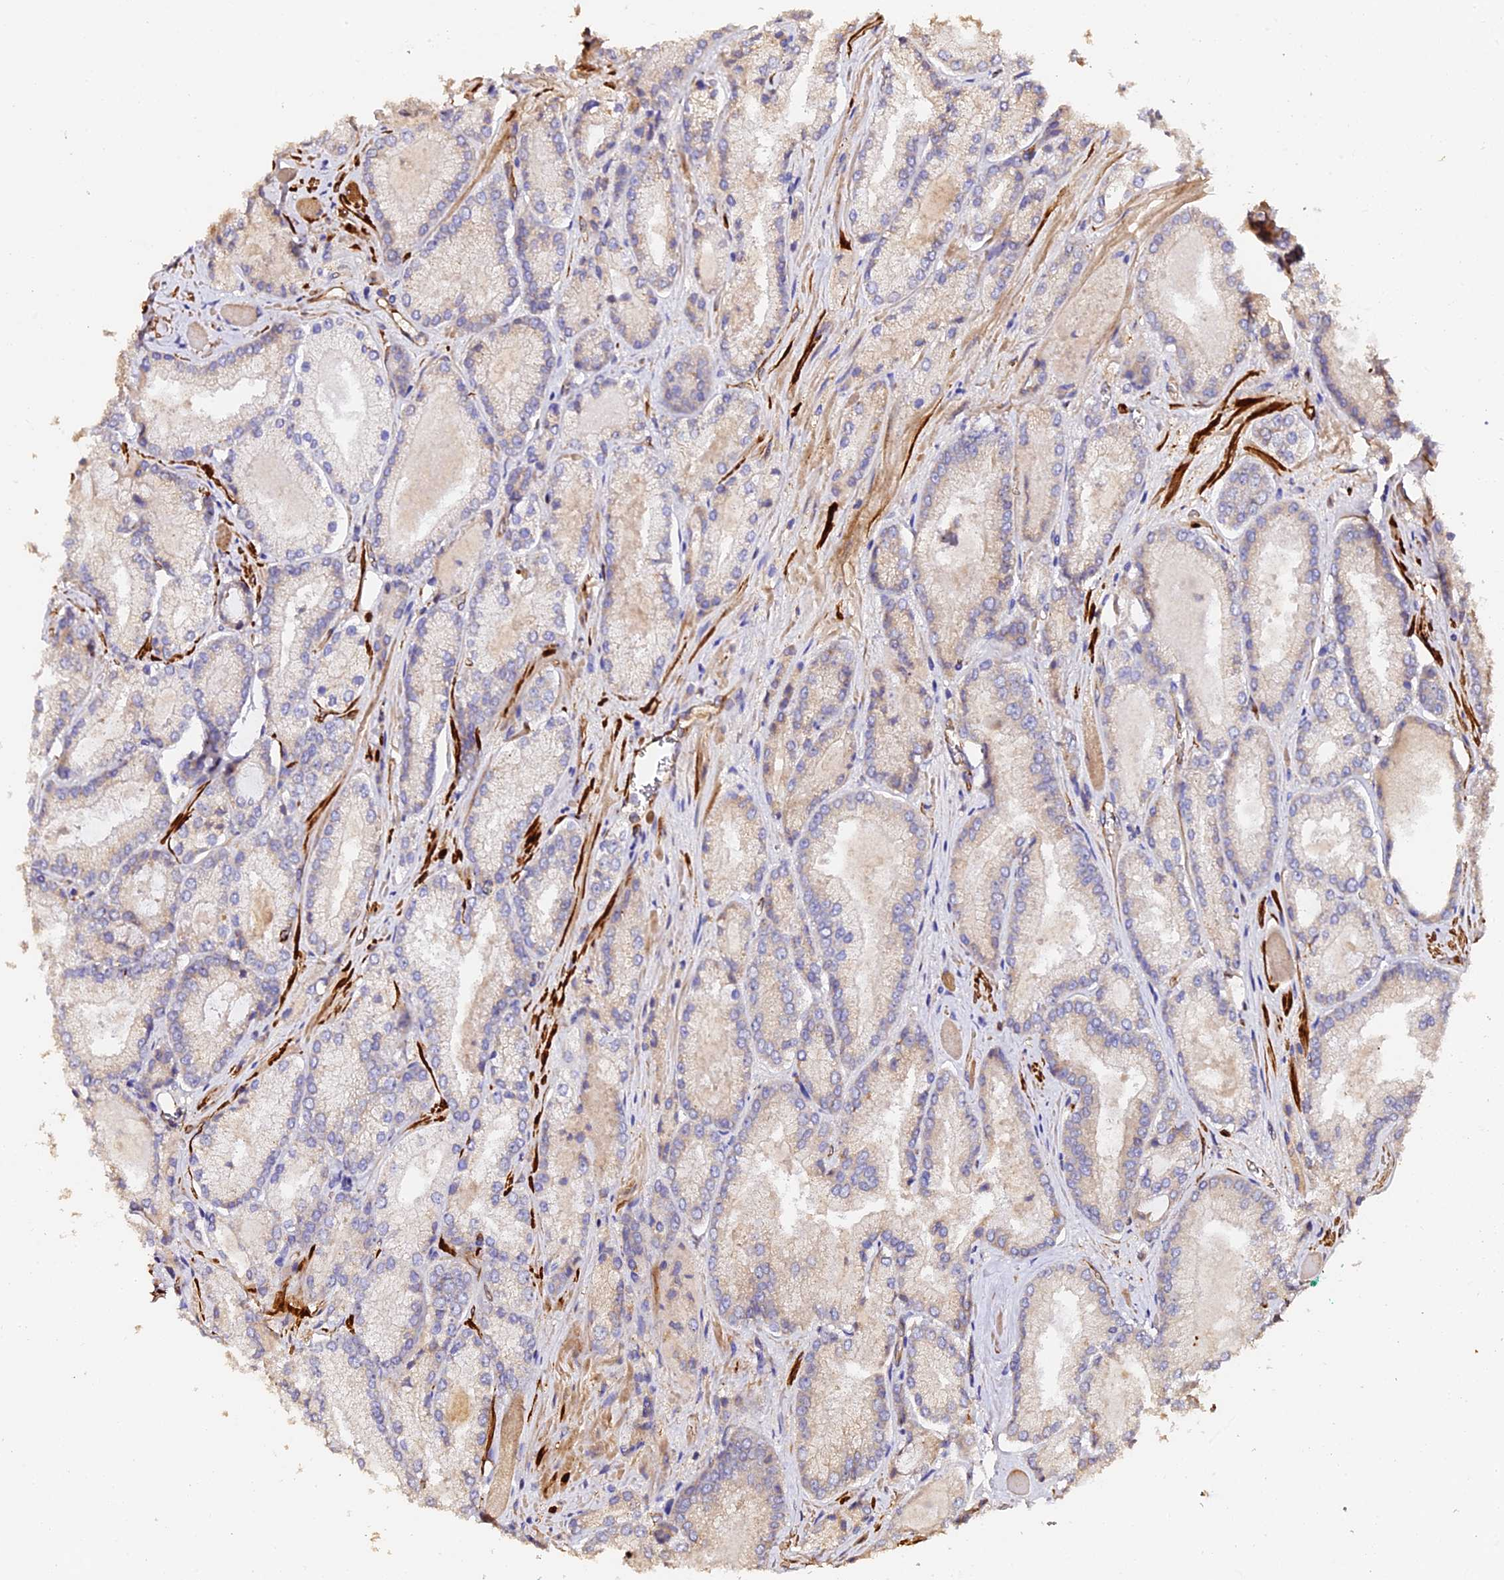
{"staining": {"intensity": "weak", "quantity": "25%-75%", "location": "cytoplasmic/membranous"}, "tissue": "prostate cancer", "cell_type": "Tumor cells", "image_type": "cancer", "snomed": [{"axis": "morphology", "description": "Adenocarcinoma, Low grade"}, {"axis": "topography", "description": "Prostate"}], "caption": "The photomicrograph reveals a brown stain indicating the presence of a protein in the cytoplasmic/membranous of tumor cells in prostate cancer.", "gene": "TDO2", "patient": {"sex": "male", "age": 74}}